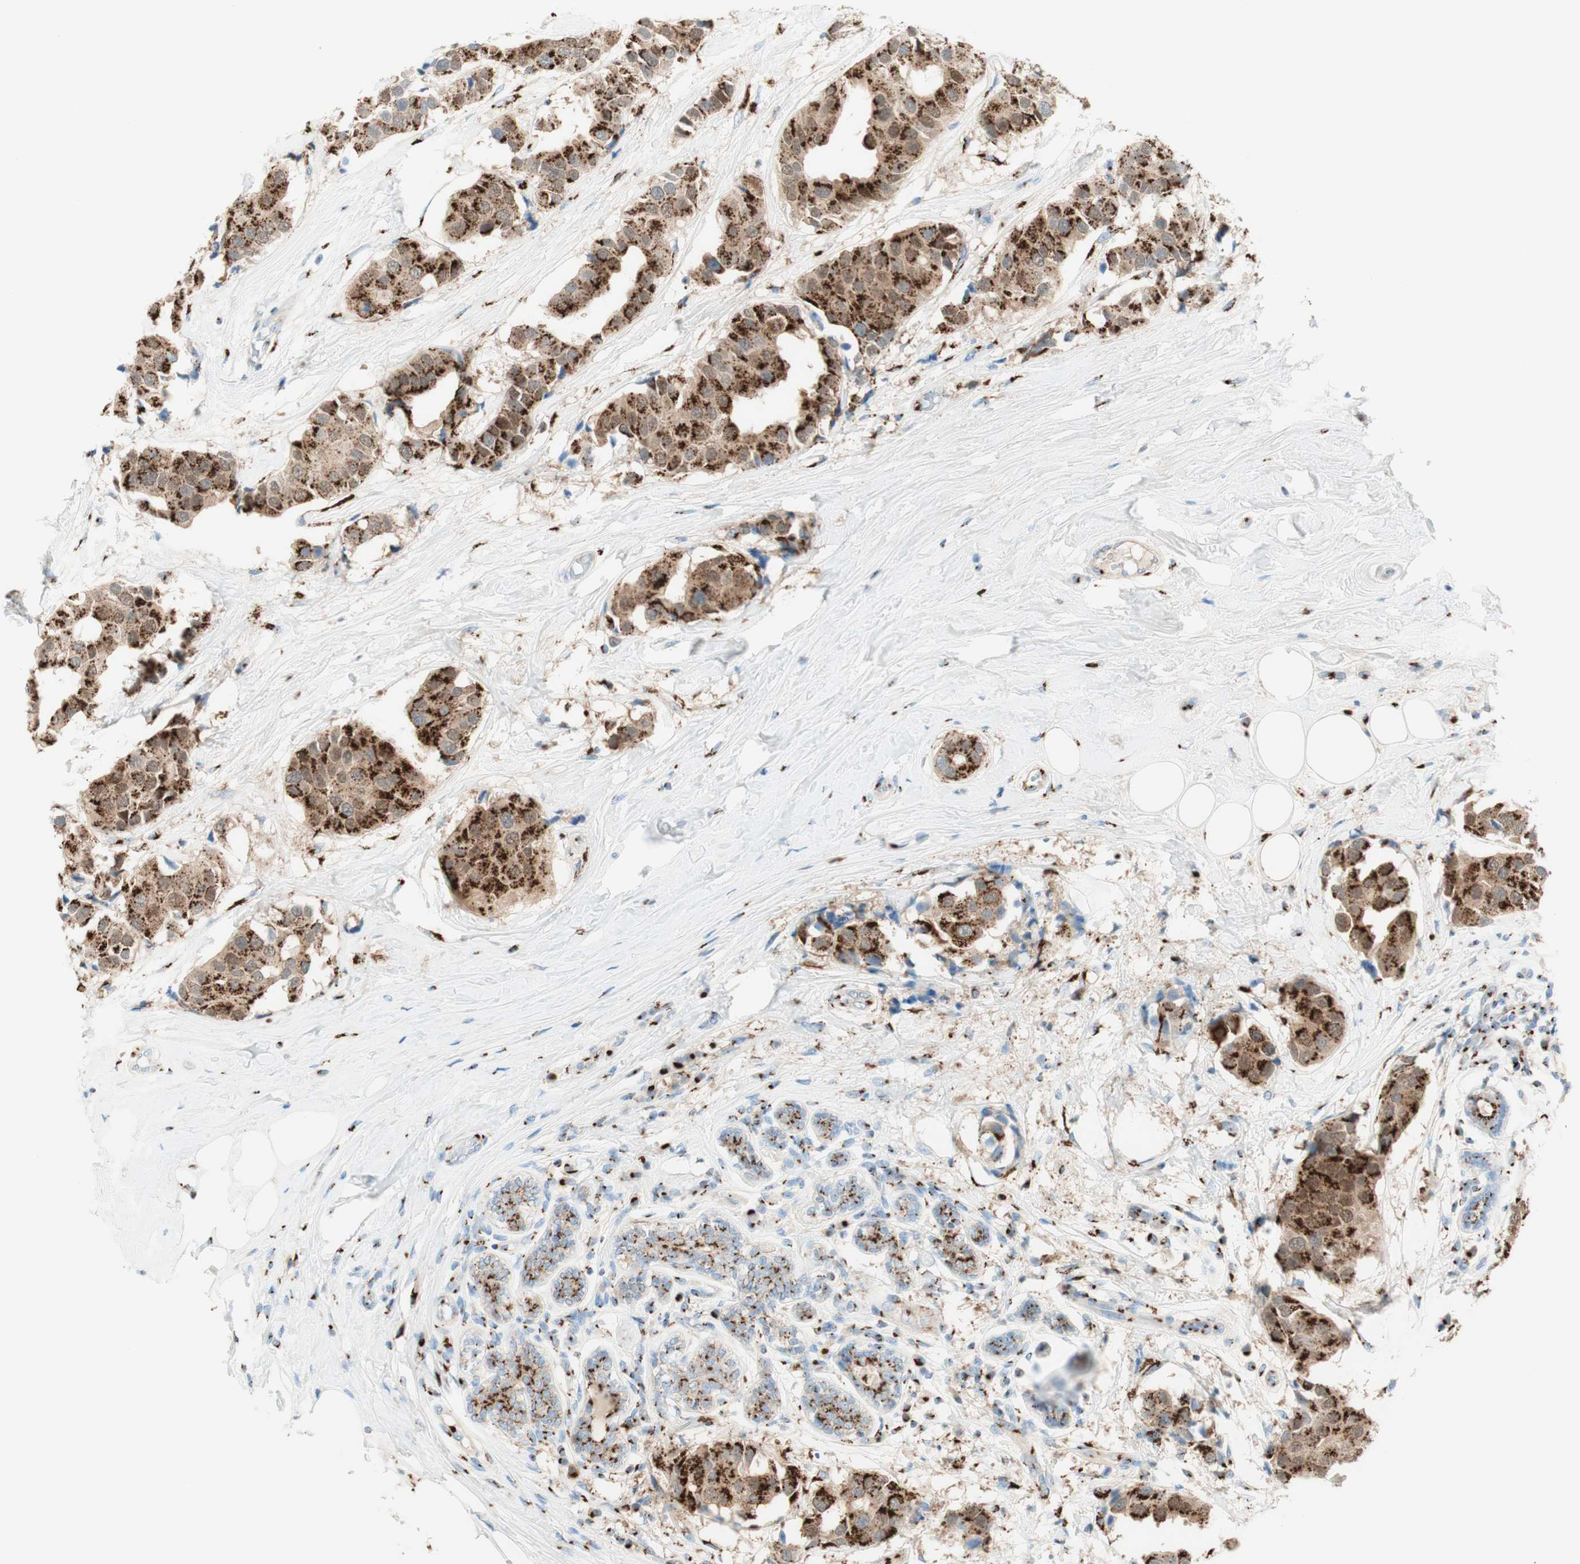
{"staining": {"intensity": "strong", "quantity": ">75%", "location": "cytoplasmic/membranous"}, "tissue": "breast cancer", "cell_type": "Tumor cells", "image_type": "cancer", "snomed": [{"axis": "morphology", "description": "Normal tissue, NOS"}, {"axis": "morphology", "description": "Duct carcinoma"}, {"axis": "topography", "description": "Breast"}], "caption": "Immunohistochemical staining of human invasive ductal carcinoma (breast) demonstrates high levels of strong cytoplasmic/membranous expression in approximately >75% of tumor cells.", "gene": "GOLGB1", "patient": {"sex": "female", "age": 39}}